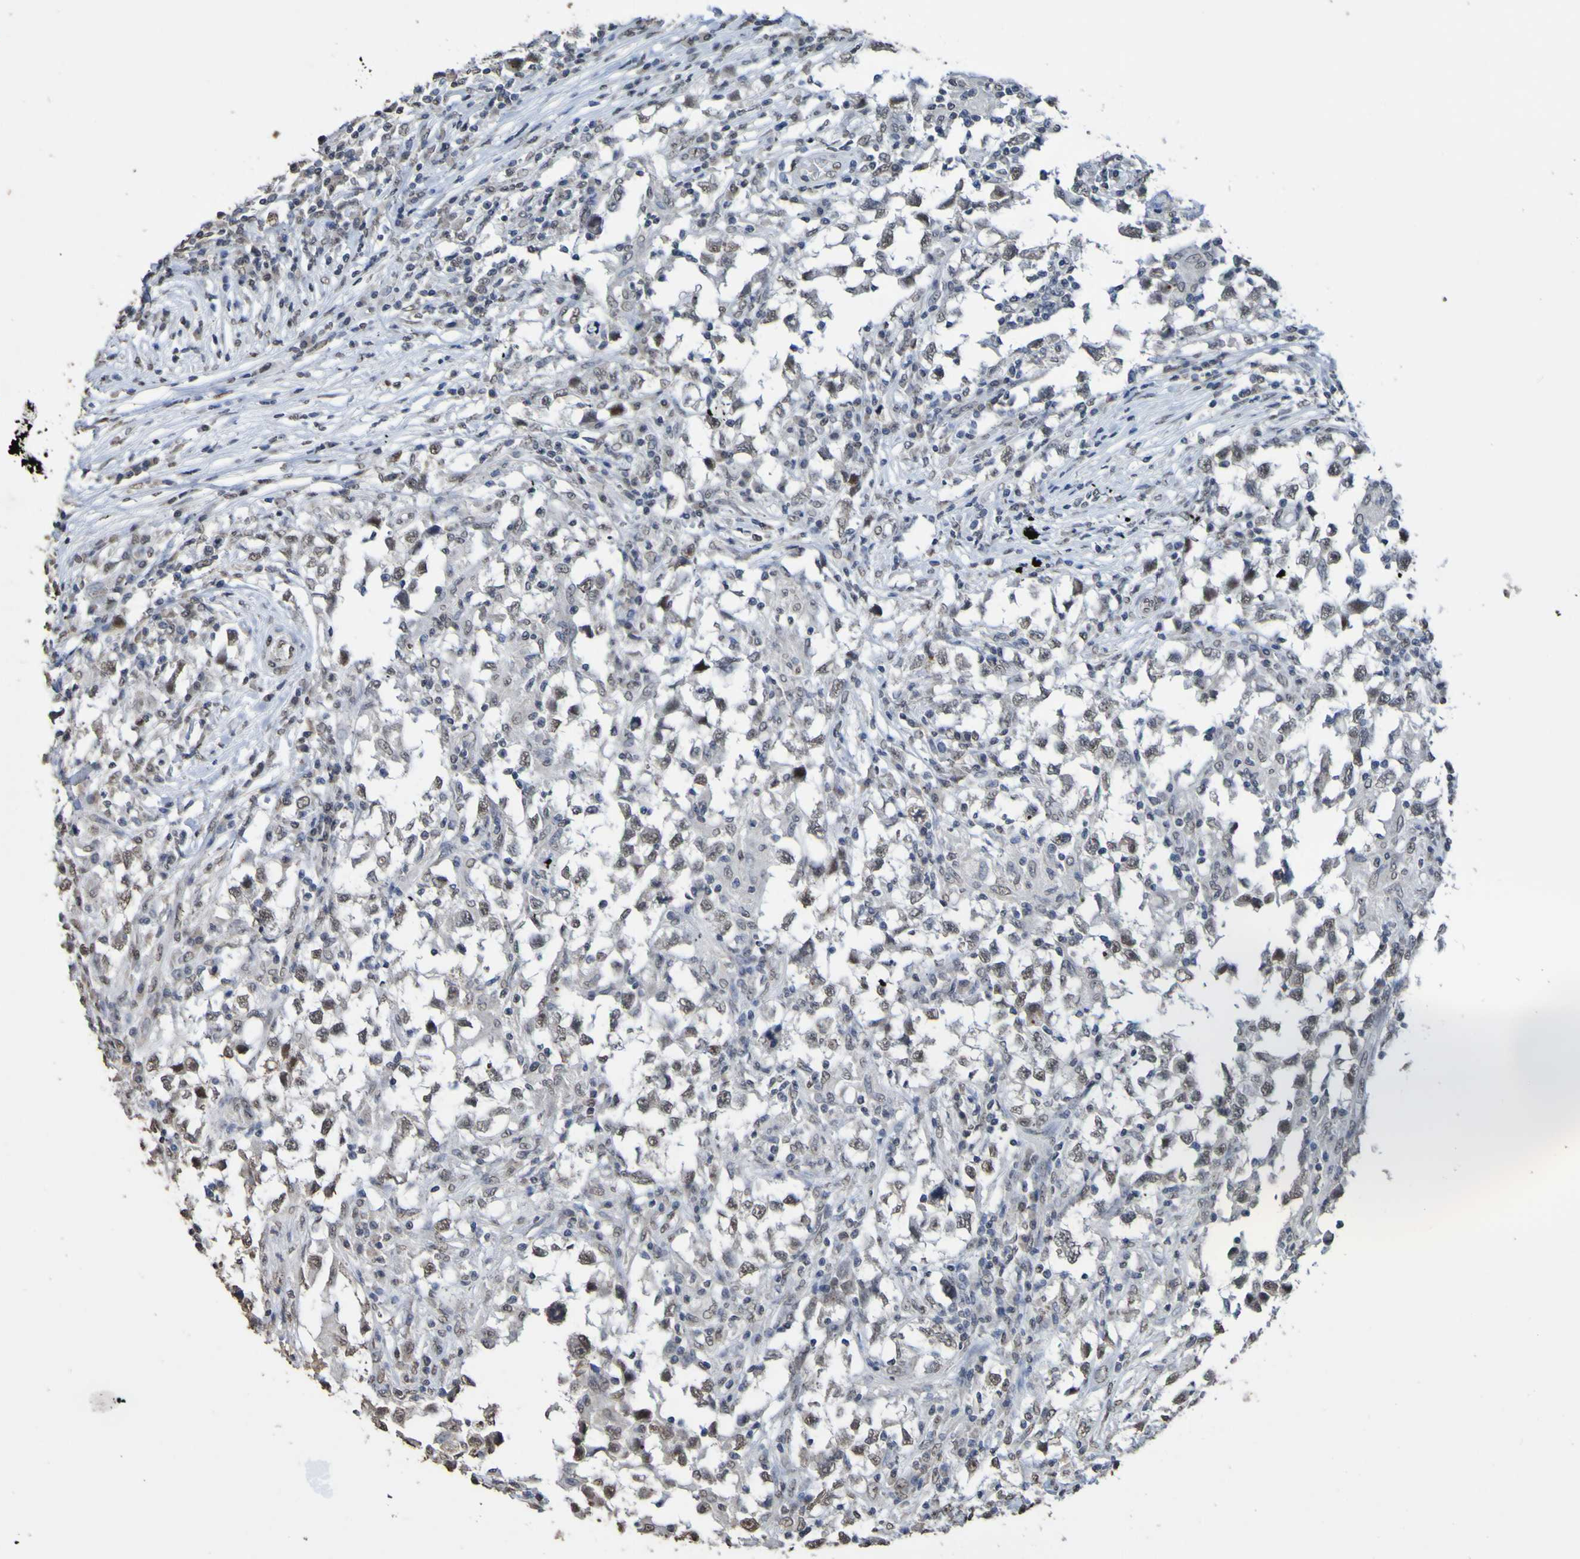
{"staining": {"intensity": "negative", "quantity": "none", "location": "none"}, "tissue": "testis cancer", "cell_type": "Tumor cells", "image_type": "cancer", "snomed": [{"axis": "morphology", "description": "Carcinoma, Embryonal, NOS"}, {"axis": "topography", "description": "Testis"}], "caption": "Immunohistochemistry photomicrograph of testis cancer (embryonal carcinoma) stained for a protein (brown), which reveals no positivity in tumor cells. (DAB IHC, high magnification).", "gene": "ALKBH2", "patient": {"sex": "male", "age": 21}}